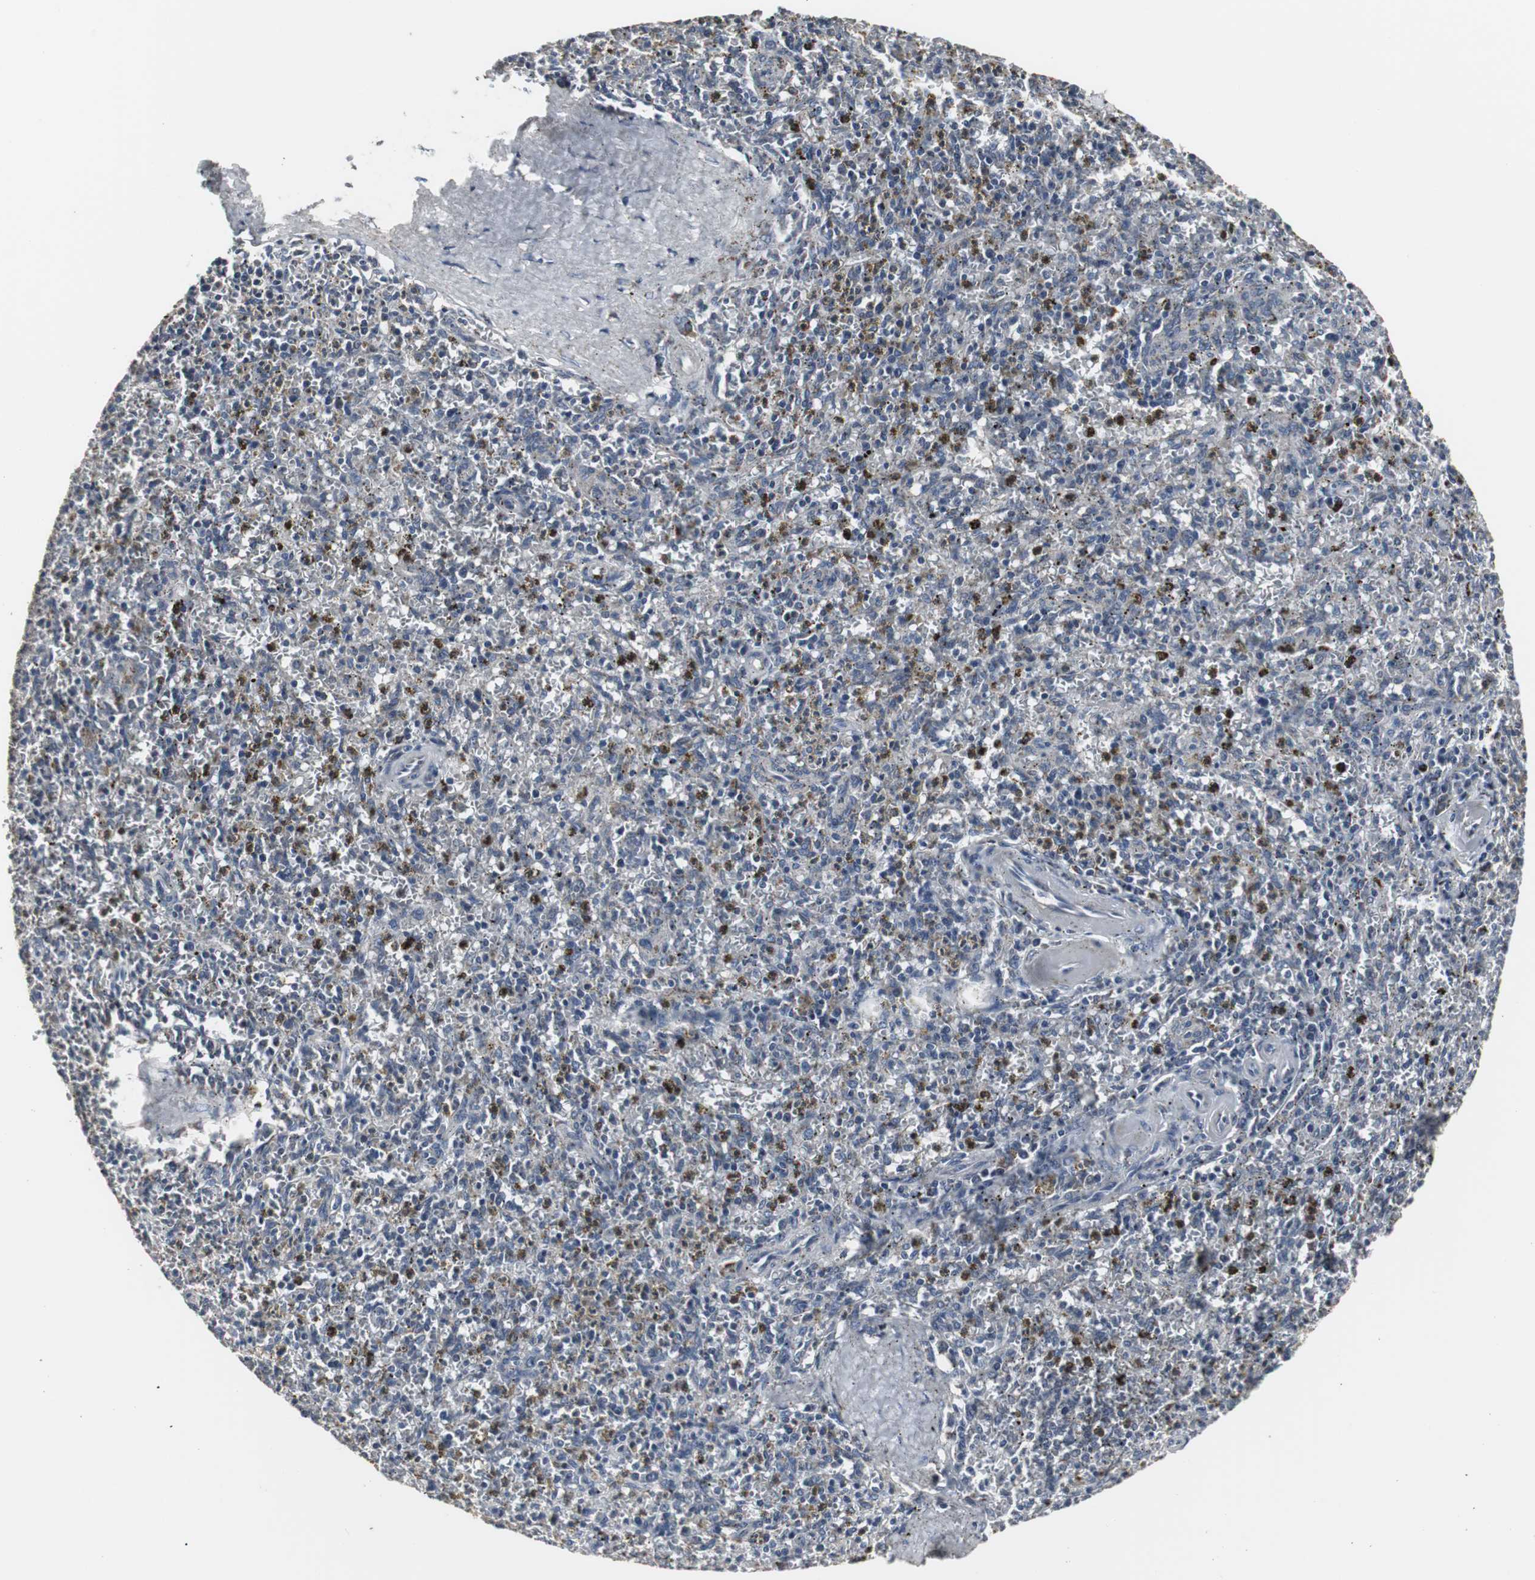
{"staining": {"intensity": "negative", "quantity": "none", "location": "none"}, "tissue": "spleen", "cell_type": "Cells in red pulp", "image_type": "normal", "snomed": [{"axis": "morphology", "description": "Normal tissue, NOS"}, {"axis": "topography", "description": "Spleen"}], "caption": "High power microscopy photomicrograph of an immunohistochemistry (IHC) photomicrograph of benign spleen, revealing no significant expression in cells in red pulp. (Immunohistochemistry (ihc), brightfield microscopy, high magnification).", "gene": "ACAA1", "patient": {"sex": "male", "age": 72}}